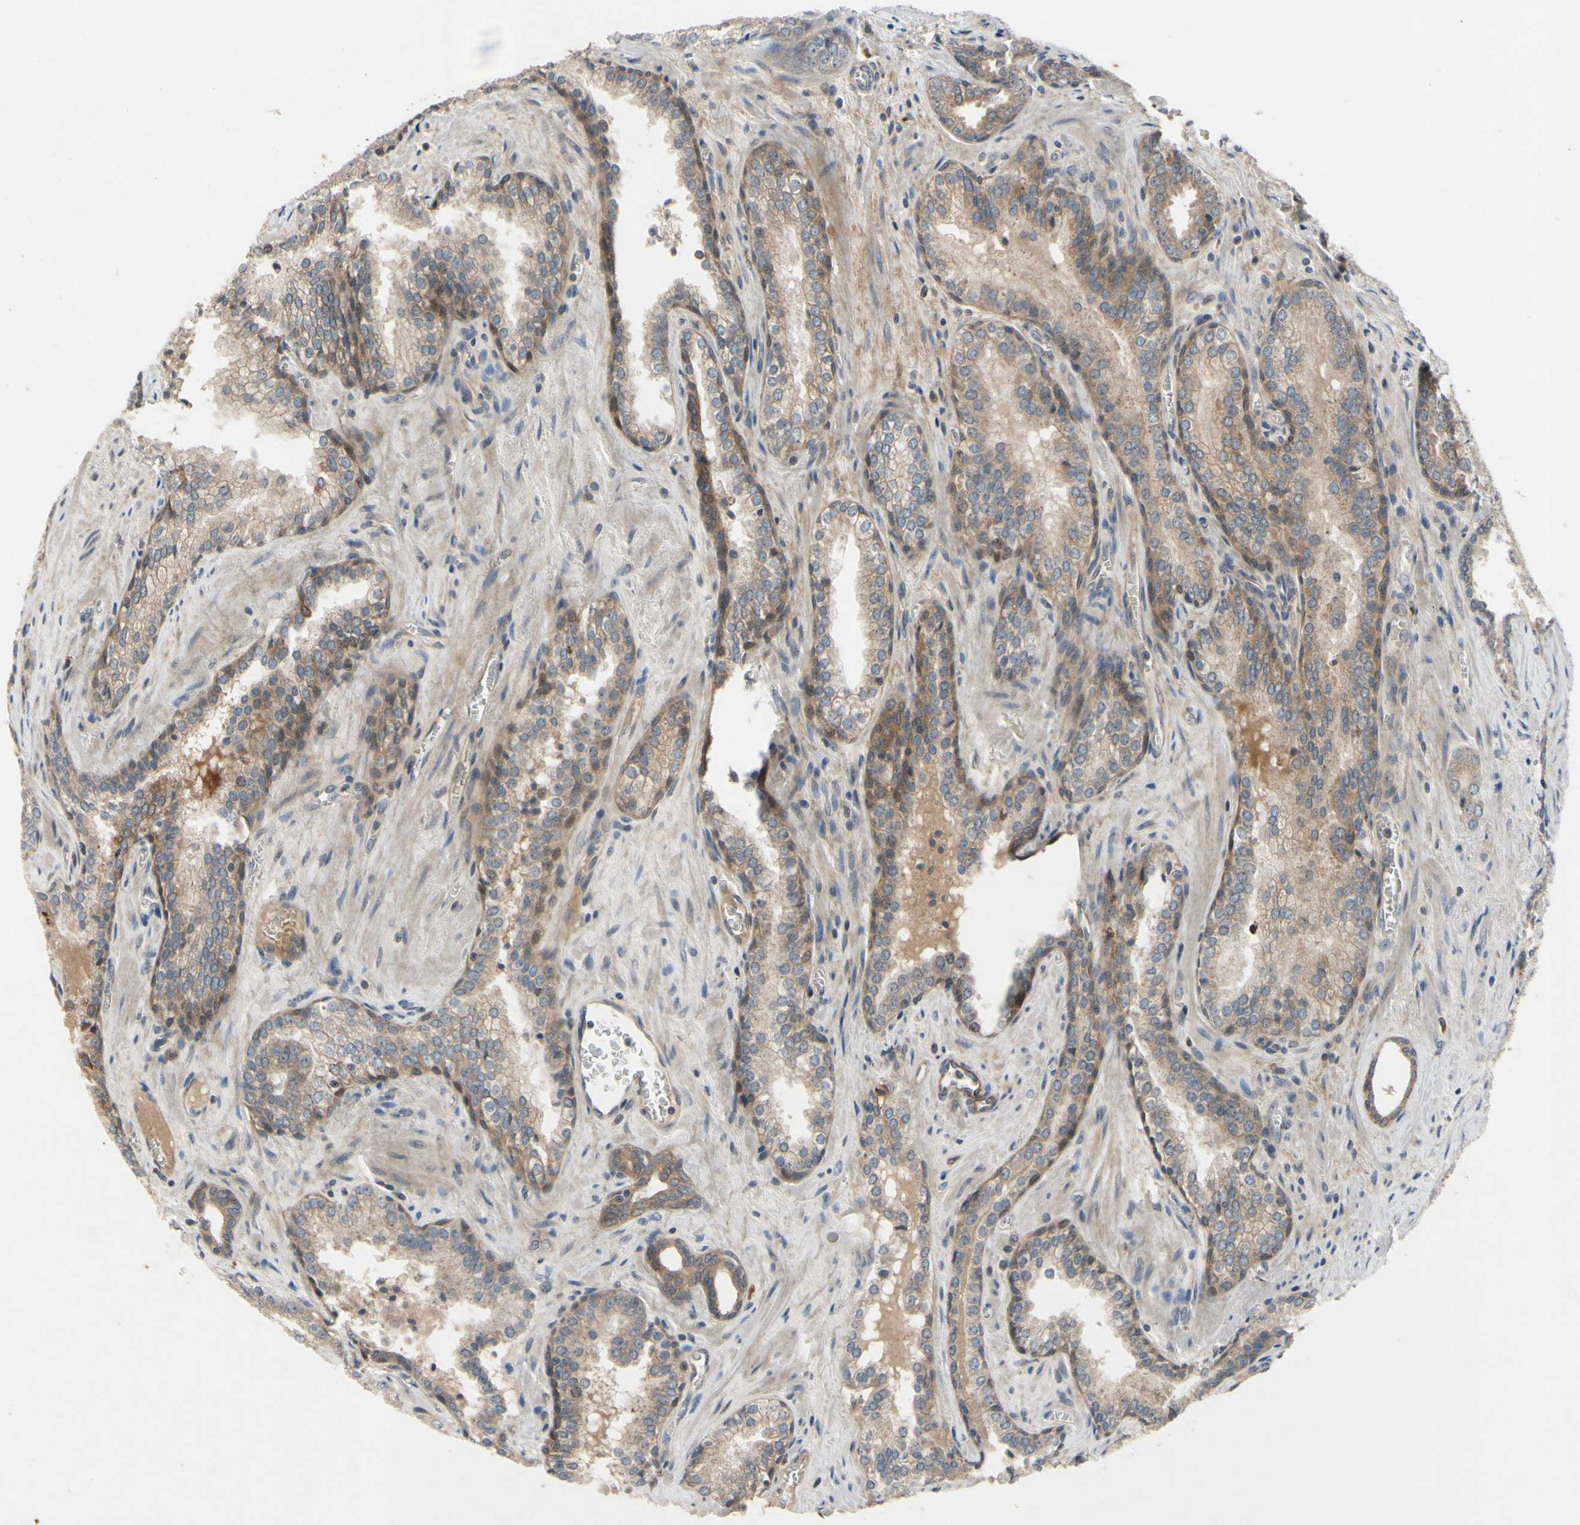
{"staining": {"intensity": "weak", "quantity": ">75%", "location": "cytoplasmic/membranous"}, "tissue": "prostate cancer", "cell_type": "Tumor cells", "image_type": "cancer", "snomed": [{"axis": "morphology", "description": "Adenocarcinoma, Low grade"}, {"axis": "topography", "description": "Prostate"}], "caption": "Approximately >75% of tumor cells in prostate cancer (low-grade adenocarcinoma) display weak cytoplasmic/membranous protein positivity as visualized by brown immunohistochemical staining.", "gene": "XIAP", "patient": {"sex": "male", "age": 60}}